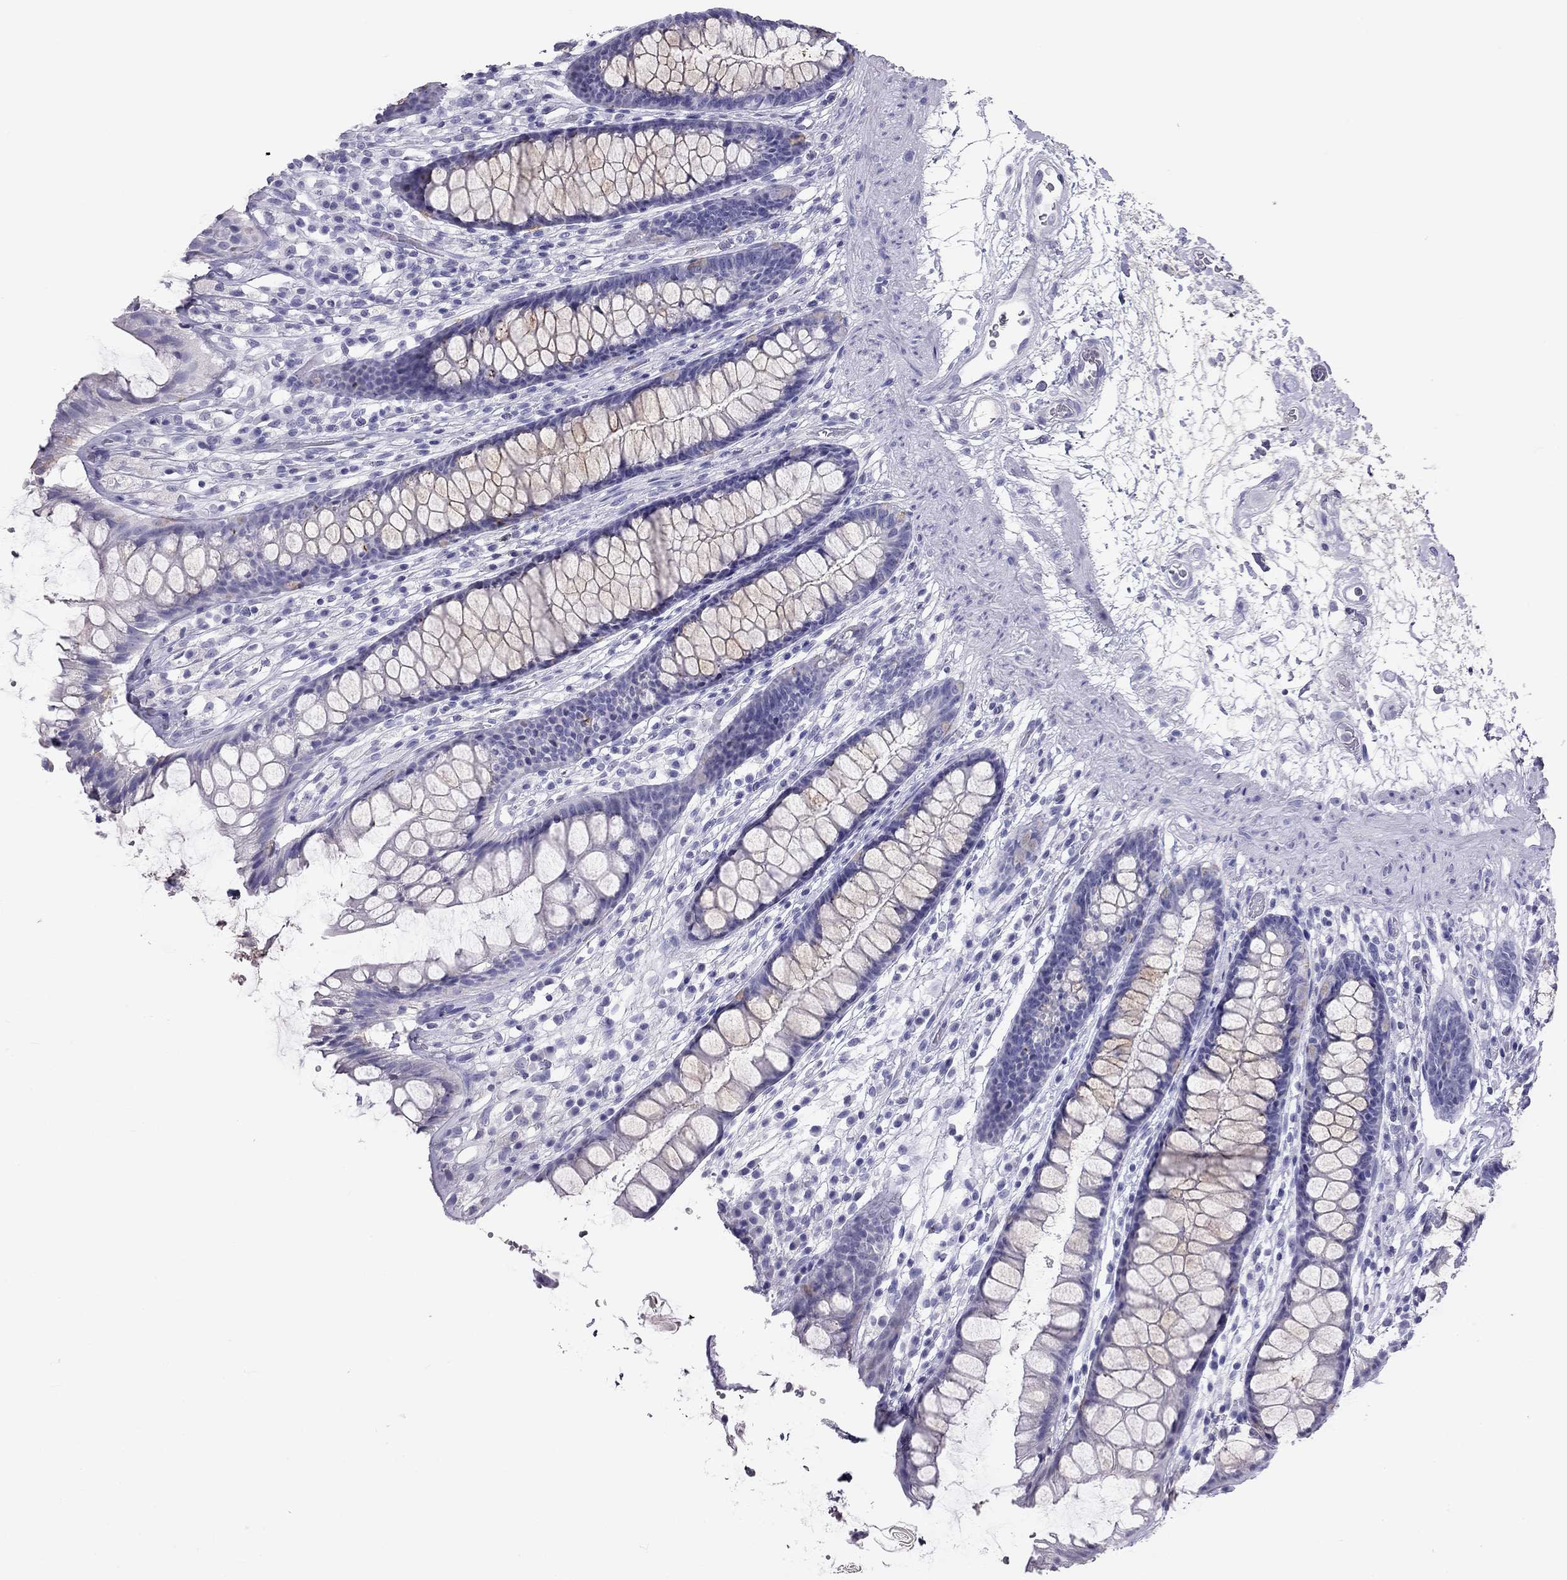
{"staining": {"intensity": "negative", "quantity": "none", "location": "none"}, "tissue": "rectum", "cell_type": "Glandular cells", "image_type": "normal", "snomed": [{"axis": "morphology", "description": "Normal tissue, NOS"}, {"axis": "topography", "description": "Rectum"}], "caption": "The micrograph exhibits no significant positivity in glandular cells of rectum. The staining was performed using DAB to visualize the protein expression in brown, while the nuclei were stained in blue with hematoxylin (Magnification: 20x).", "gene": "KLRG1", "patient": {"sex": "male", "age": 72}}